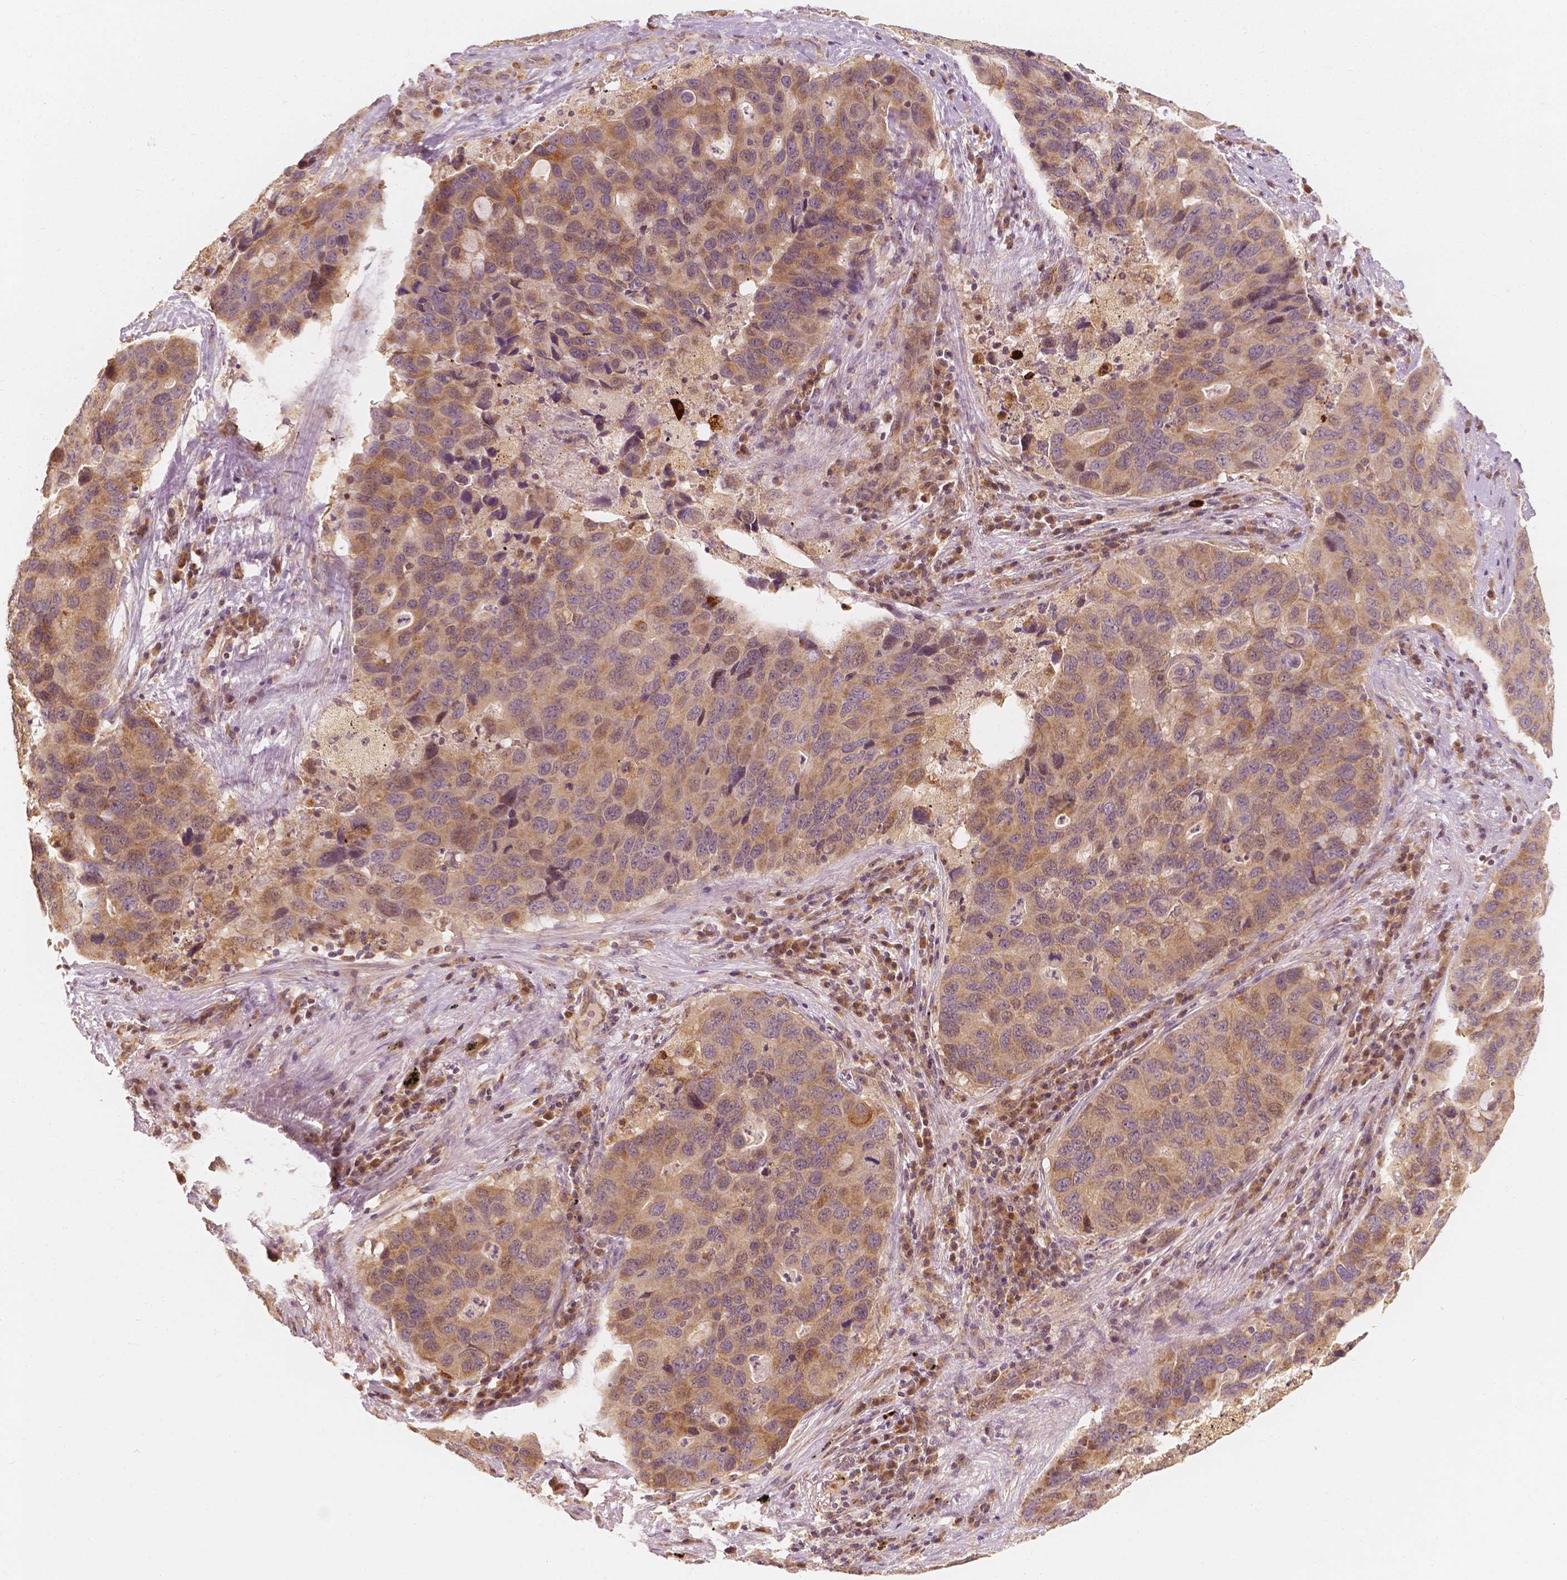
{"staining": {"intensity": "moderate", "quantity": ">75%", "location": "cytoplasmic/membranous"}, "tissue": "lung cancer", "cell_type": "Tumor cells", "image_type": "cancer", "snomed": [{"axis": "morphology", "description": "Adenocarcinoma, NOS"}, {"axis": "morphology", "description": "Adenocarcinoma, metastatic, NOS"}, {"axis": "topography", "description": "Lymph node"}, {"axis": "topography", "description": "Lung"}], "caption": "The immunohistochemical stain labels moderate cytoplasmic/membranous positivity in tumor cells of adenocarcinoma (lung) tissue.", "gene": "SHPK", "patient": {"sex": "female", "age": 54}}